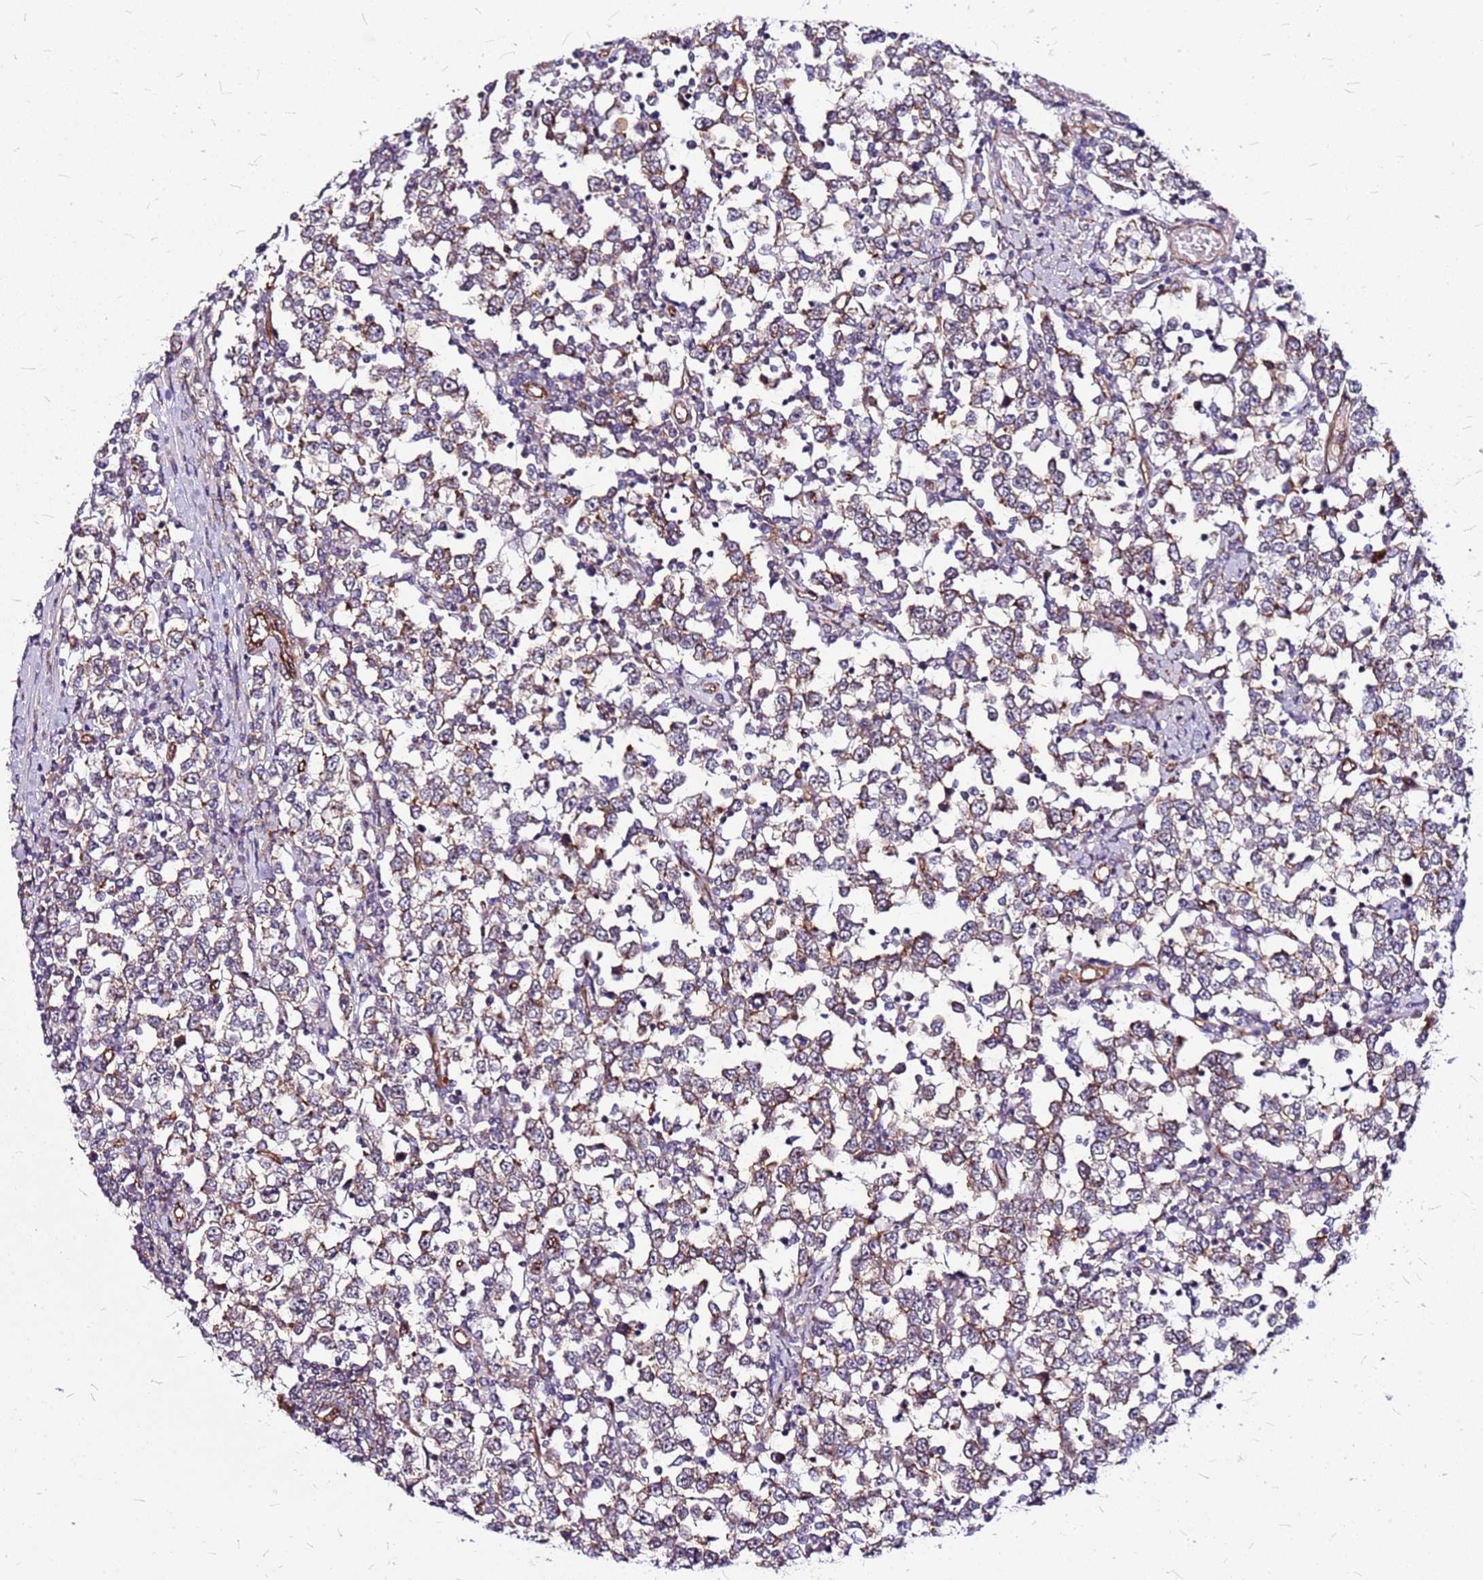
{"staining": {"intensity": "weak", "quantity": "25%-75%", "location": "cytoplasmic/membranous"}, "tissue": "testis cancer", "cell_type": "Tumor cells", "image_type": "cancer", "snomed": [{"axis": "morphology", "description": "Seminoma, NOS"}, {"axis": "topography", "description": "Testis"}], "caption": "A brown stain shows weak cytoplasmic/membranous expression of a protein in testis cancer (seminoma) tumor cells.", "gene": "TOPAZ1", "patient": {"sex": "male", "age": 65}}